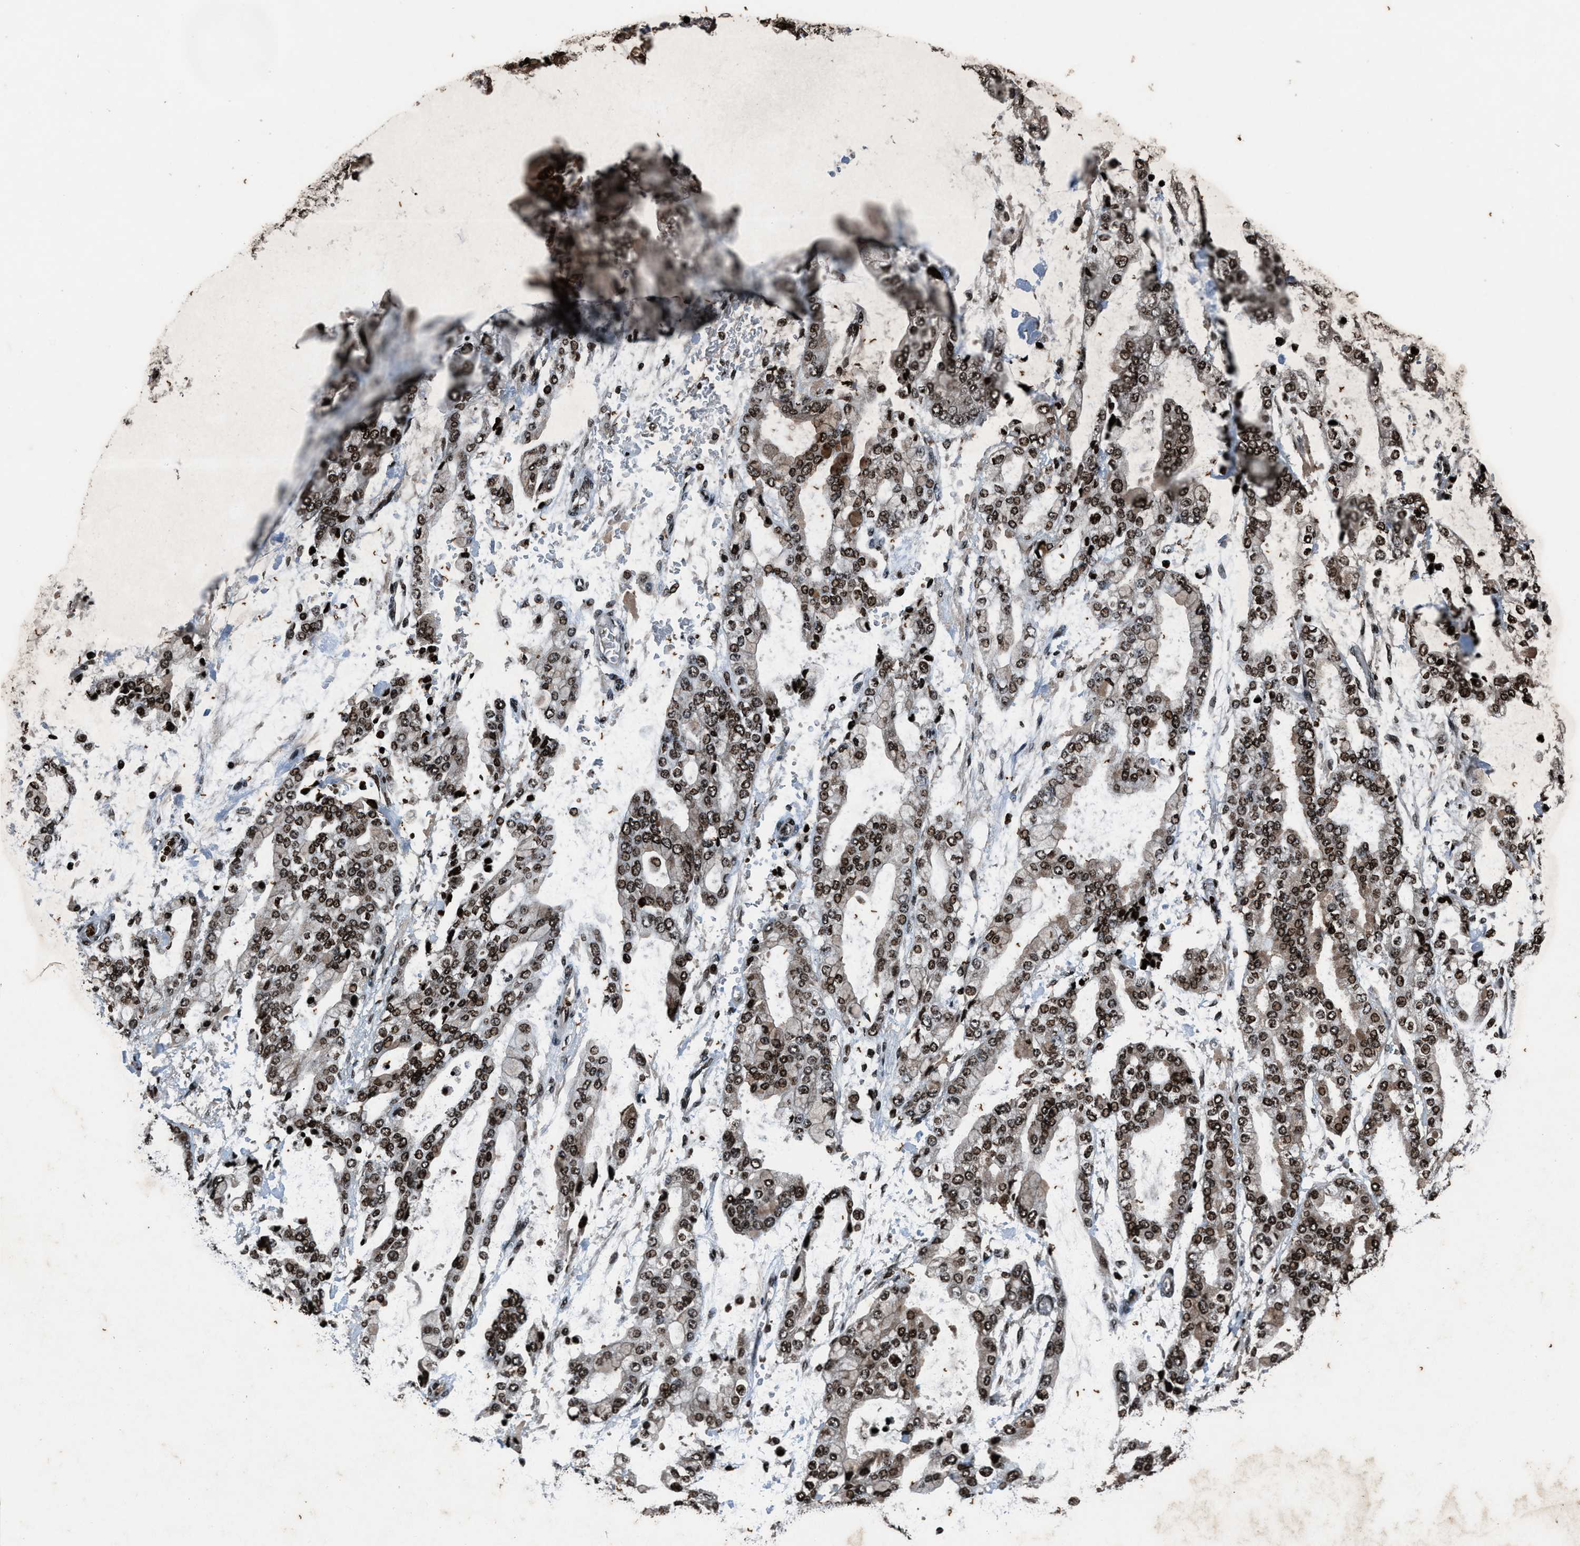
{"staining": {"intensity": "moderate", "quantity": ">75%", "location": "nuclear"}, "tissue": "stomach cancer", "cell_type": "Tumor cells", "image_type": "cancer", "snomed": [{"axis": "morphology", "description": "Normal tissue, NOS"}, {"axis": "morphology", "description": "Adenocarcinoma, NOS"}, {"axis": "topography", "description": "Stomach, upper"}, {"axis": "topography", "description": "Stomach"}], "caption": "A micrograph of human stomach adenocarcinoma stained for a protein demonstrates moderate nuclear brown staining in tumor cells.", "gene": "H4C1", "patient": {"sex": "male", "age": 76}}